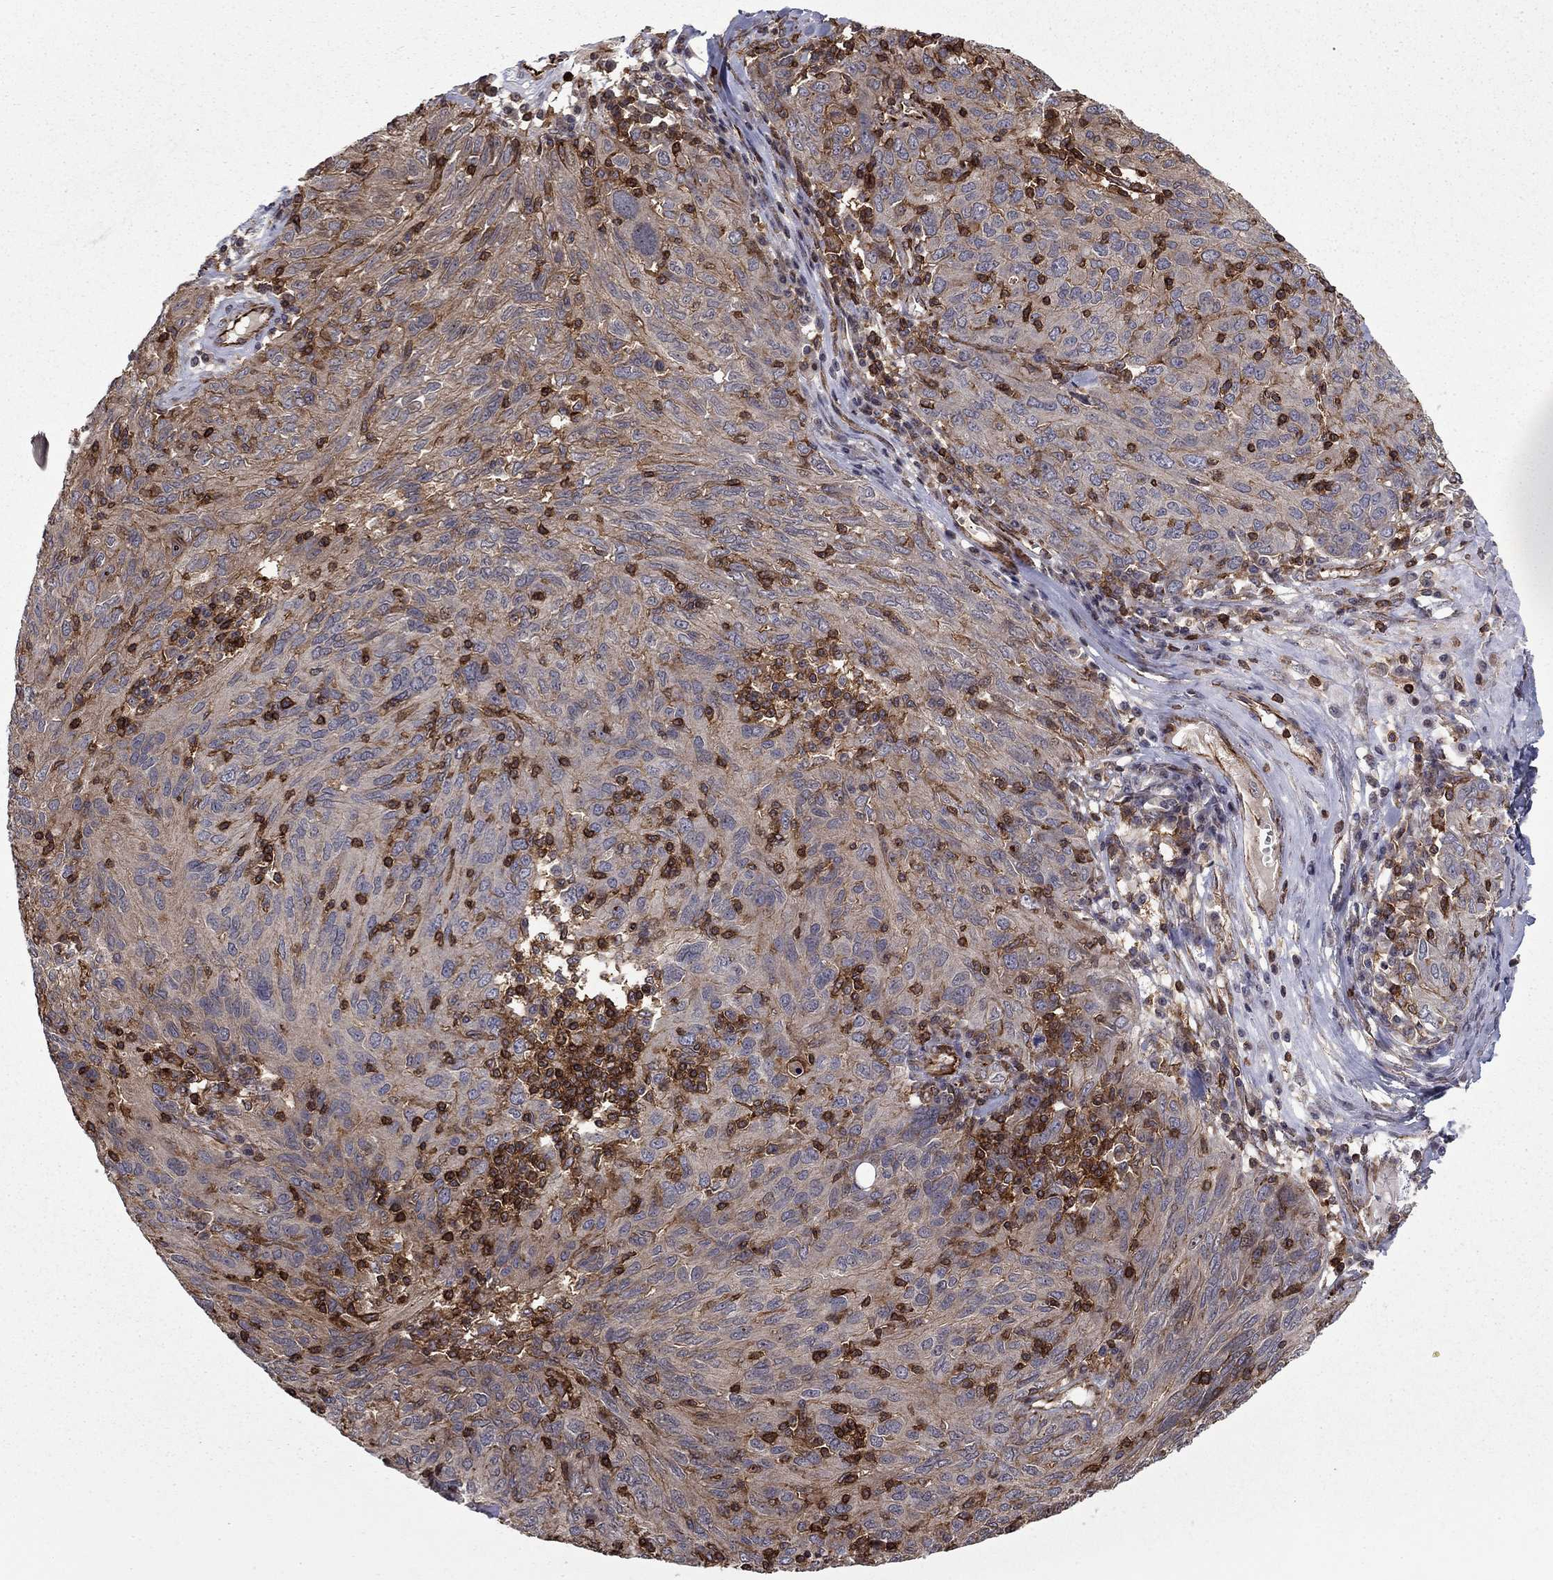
{"staining": {"intensity": "weak", "quantity": "25%-75%", "location": "cytoplasmic/membranous"}, "tissue": "ovarian cancer", "cell_type": "Tumor cells", "image_type": "cancer", "snomed": [{"axis": "morphology", "description": "Carcinoma, endometroid"}, {"axis": "topography", "description": "Ovary"}], "caption": "Ovarian cancer was stained to show a protein in brown. There is low levels of weak cytoplasmic/membranous positivity in approximately 25%-75% of tumor cells.", "gene": "ADM", "patient": {"sex": "female", "age": 50}}